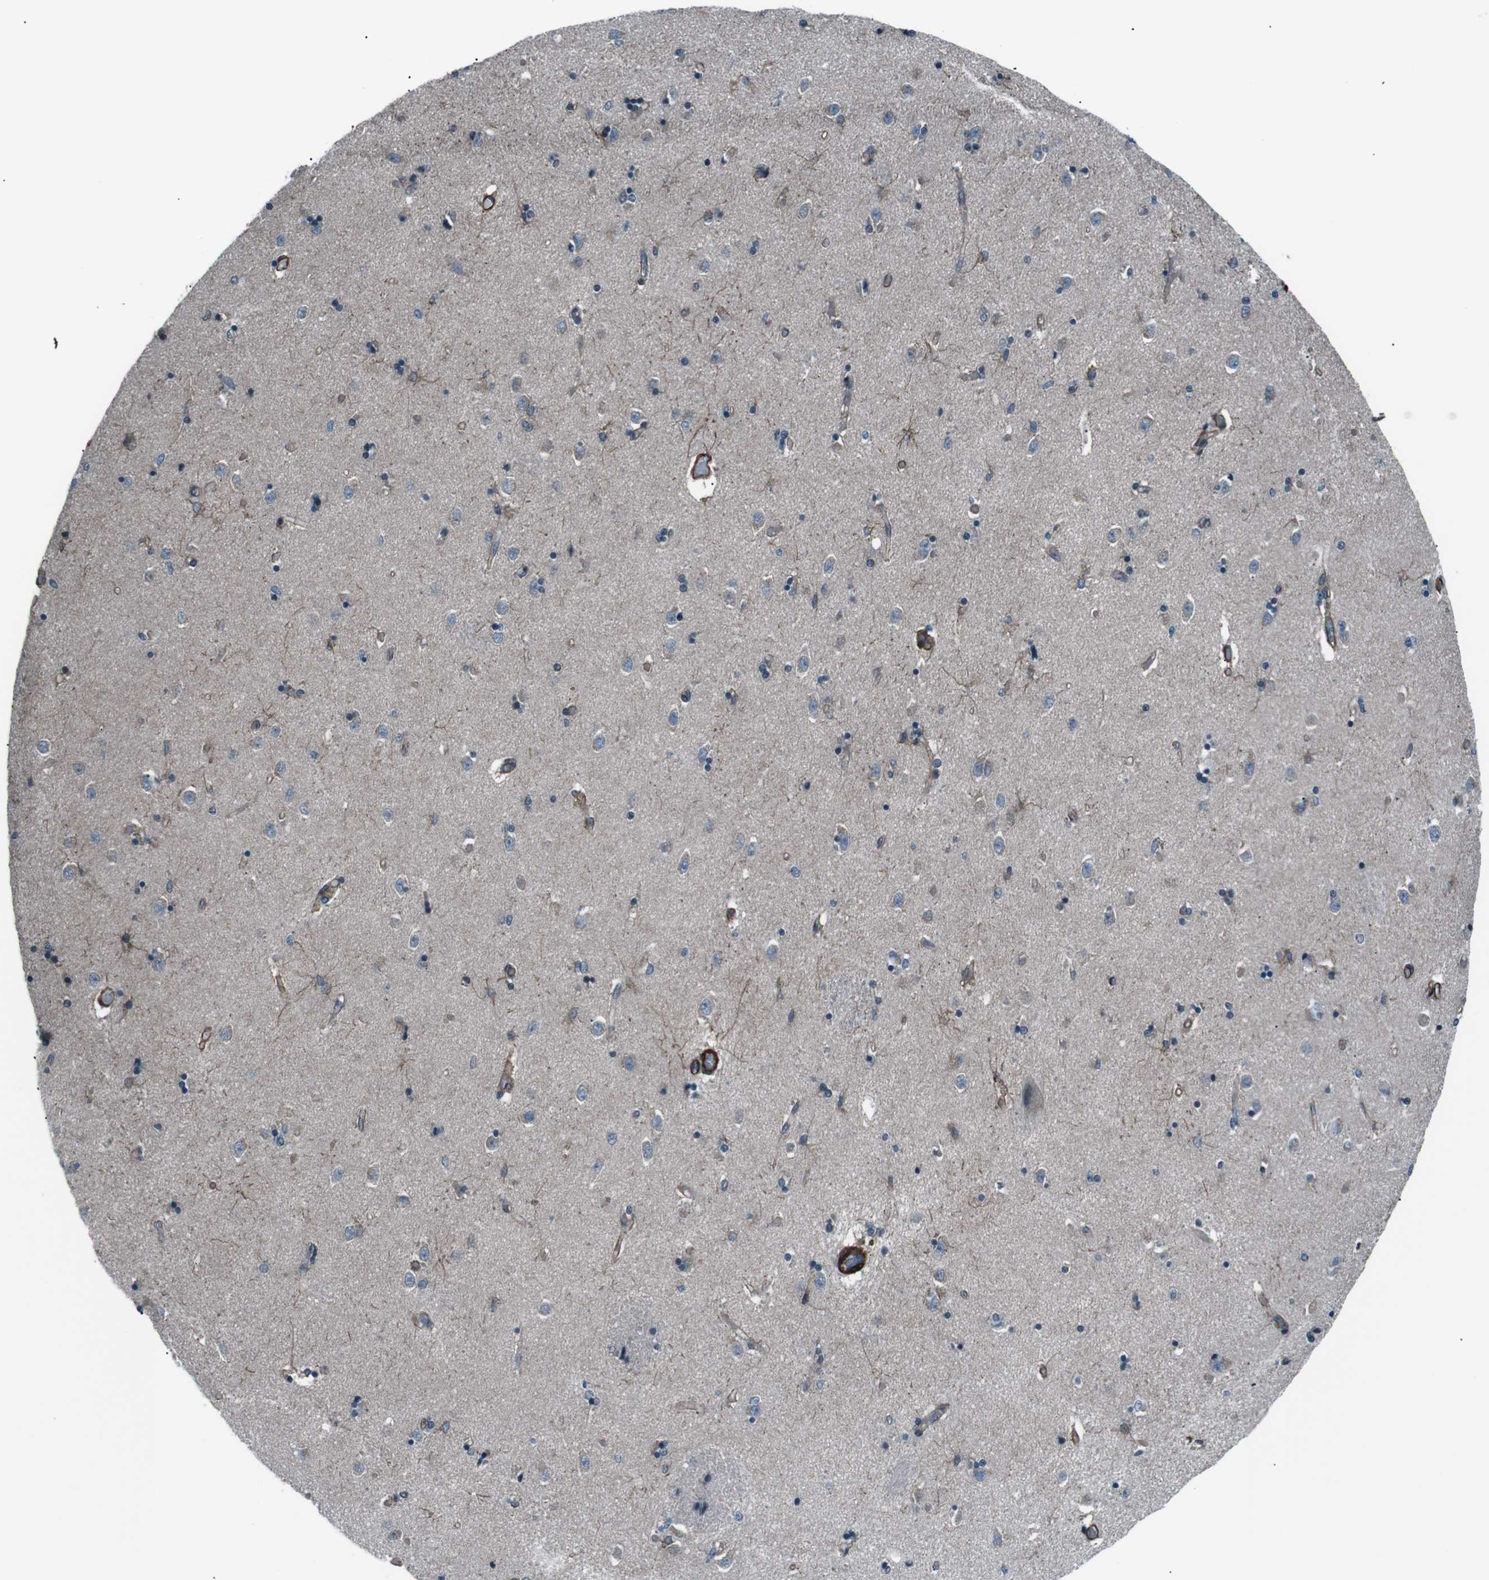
{"staining": {"intensity": "negative", "quantity": "none", "location": "none"}, "tissue": "caudate", "cell_type": "Glial cells", "image_type": "normal", "snomed": [{"axis": "morphology", "description": "Normal tissue, NOS"}, {"axis": "topography", "description": "Lateral ventricle wall"}], "caption": "High power microscopy image of an IHC photomicrograph of unremarkable caudate, revealing no significant positivity in glial cells.", "gene": "PDLIM5", "patient": {"sex": "female", "age": 54}}